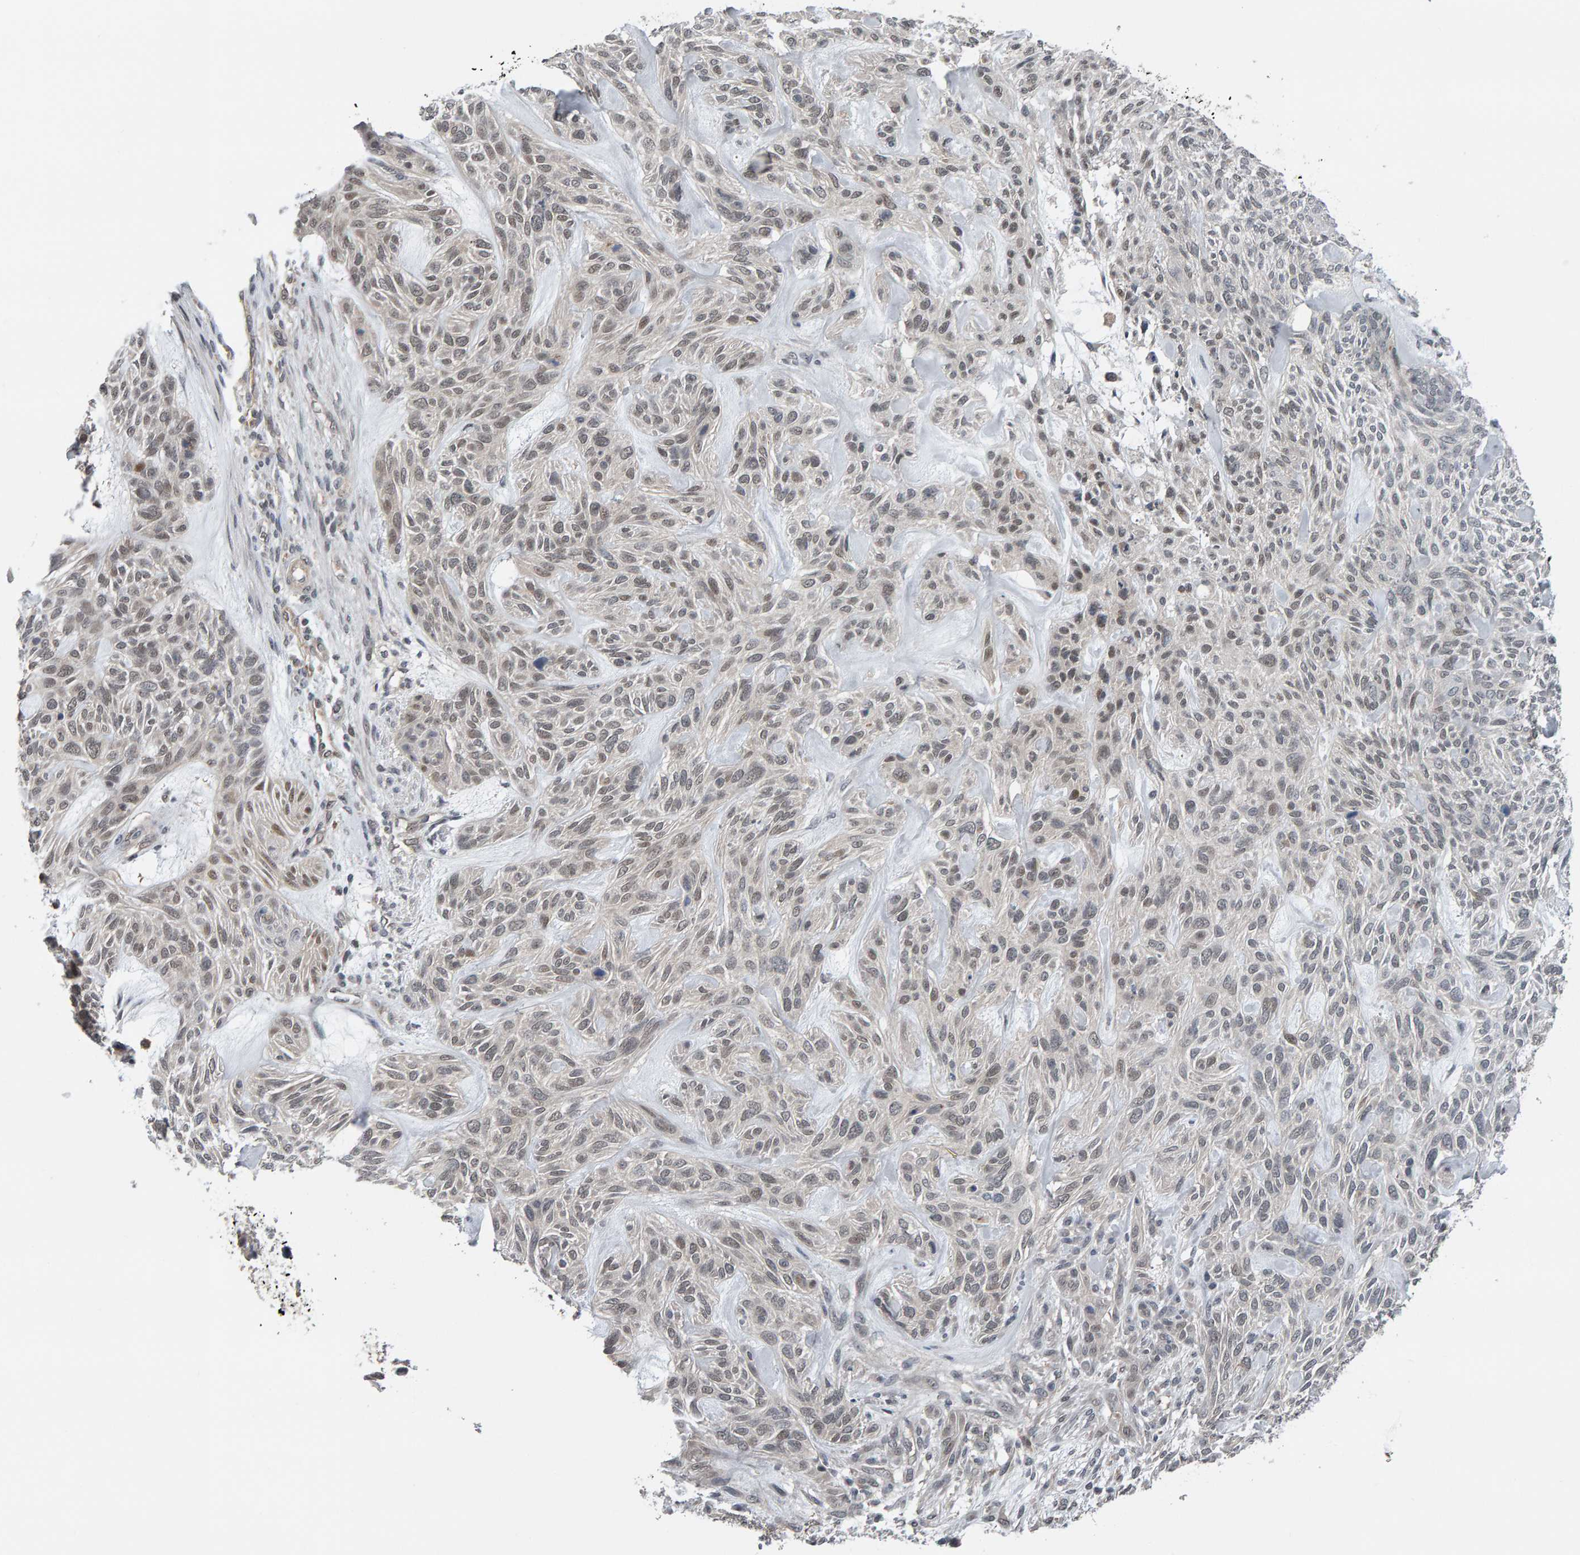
{"staining": {"intensity": "weak", "quantity": "25%-75%", "location": "nuclear"}, "tissue": "skin cancer", "cell_type": "Tumor cells", "image_type": "cancer", "snomed": [{"axis": "morphology", "description": "Basal cell carcinoma"}, {"axis": "topography", "description": "Skin"}], "caption": "Immunohistochemical staining of basal cell carcinoma (skin) shows weak nuclear protein staining in approximately 25%-75% of tumor cells. Immunohistochemistry (ihc) stains the protein in brown and the nuclei are stained blue.", "gene": "COASY", "patient": {"sex": "male", "age": 55}}